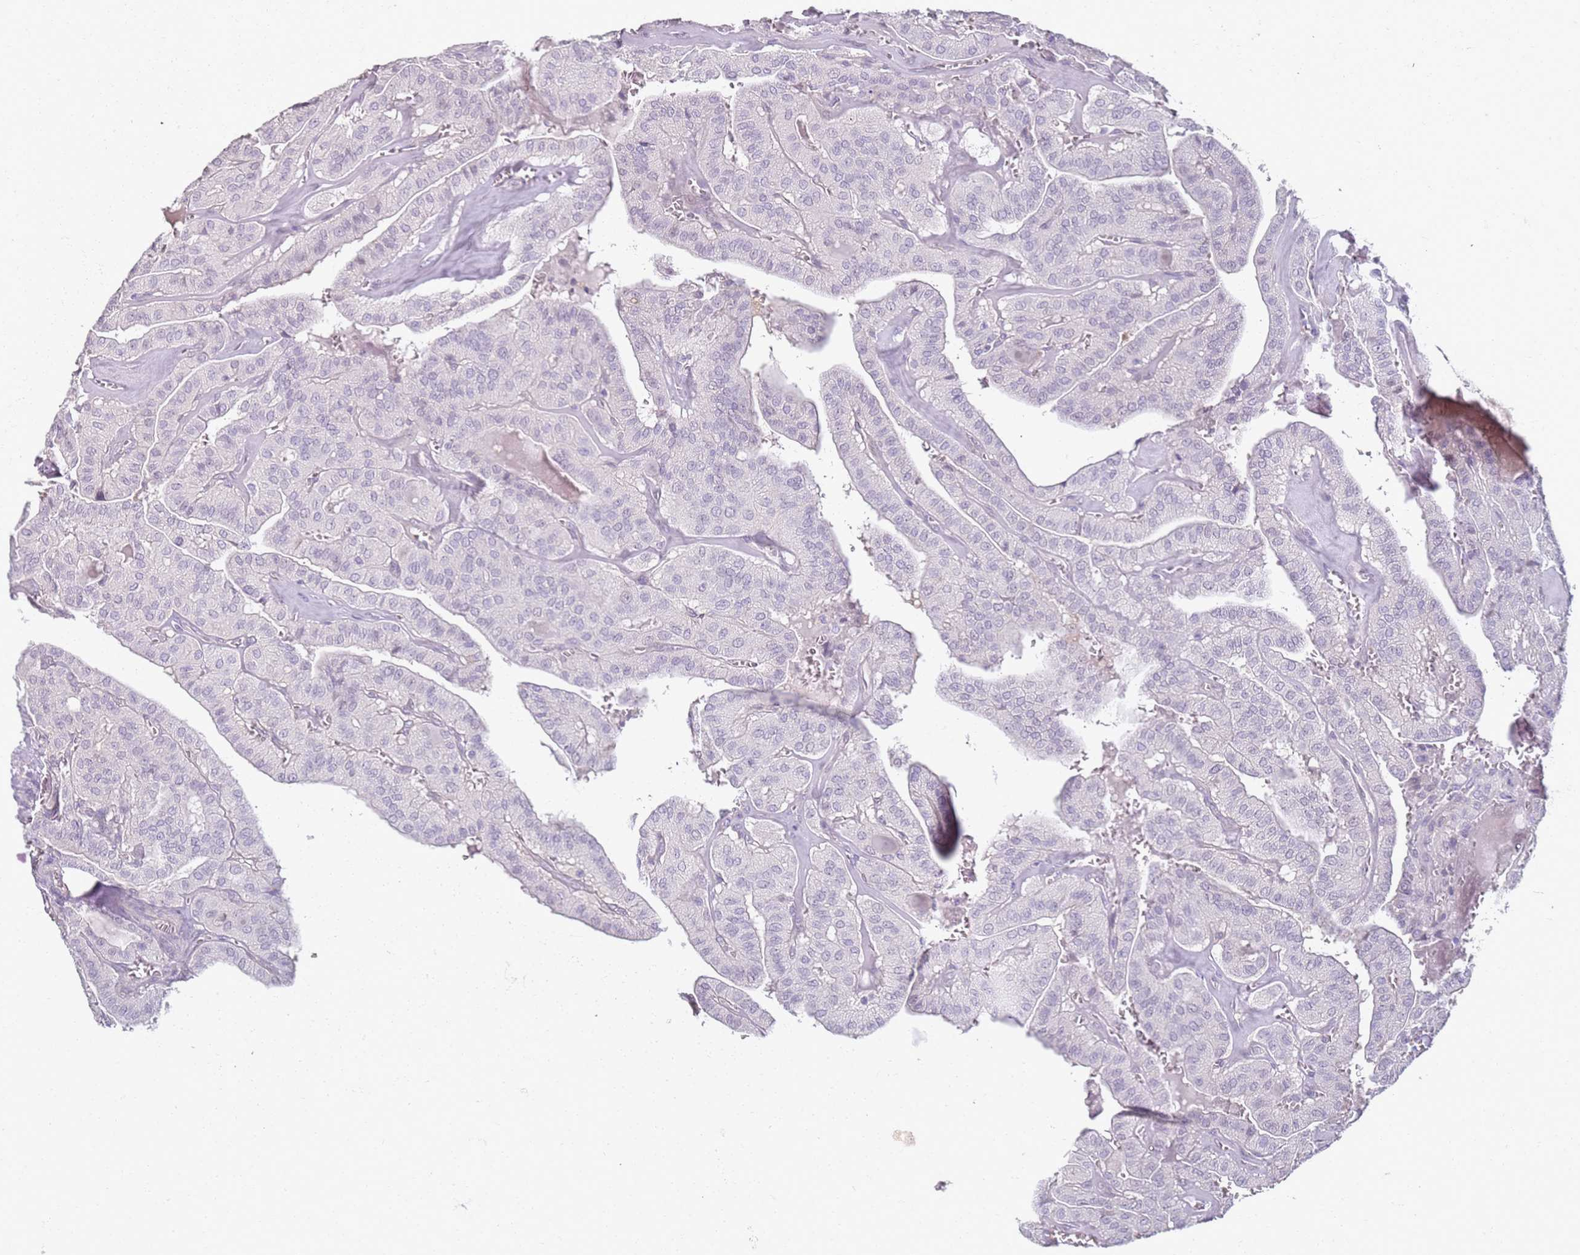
{"staining": {"intensity": "negative", "quantity": "none", "location": "none"}, "tissue": "thyroid cancer", "cell_type": "Tumor cells", "image_type": "cancer", "snomed": [{"axis": "morphology", "description": "Papillary adenocarcinoma, NOS"}, {"axis": "topography", "description": "Thyroid gland"}], "caption": "Thyroid papillary adenocarcinoma was stained to show a protein in brown. There is no significant expression in tumor cells. Nuclei are stained in blue.", "gene": "CD40LG", "patient": {"sex": "male", "age": 52}}